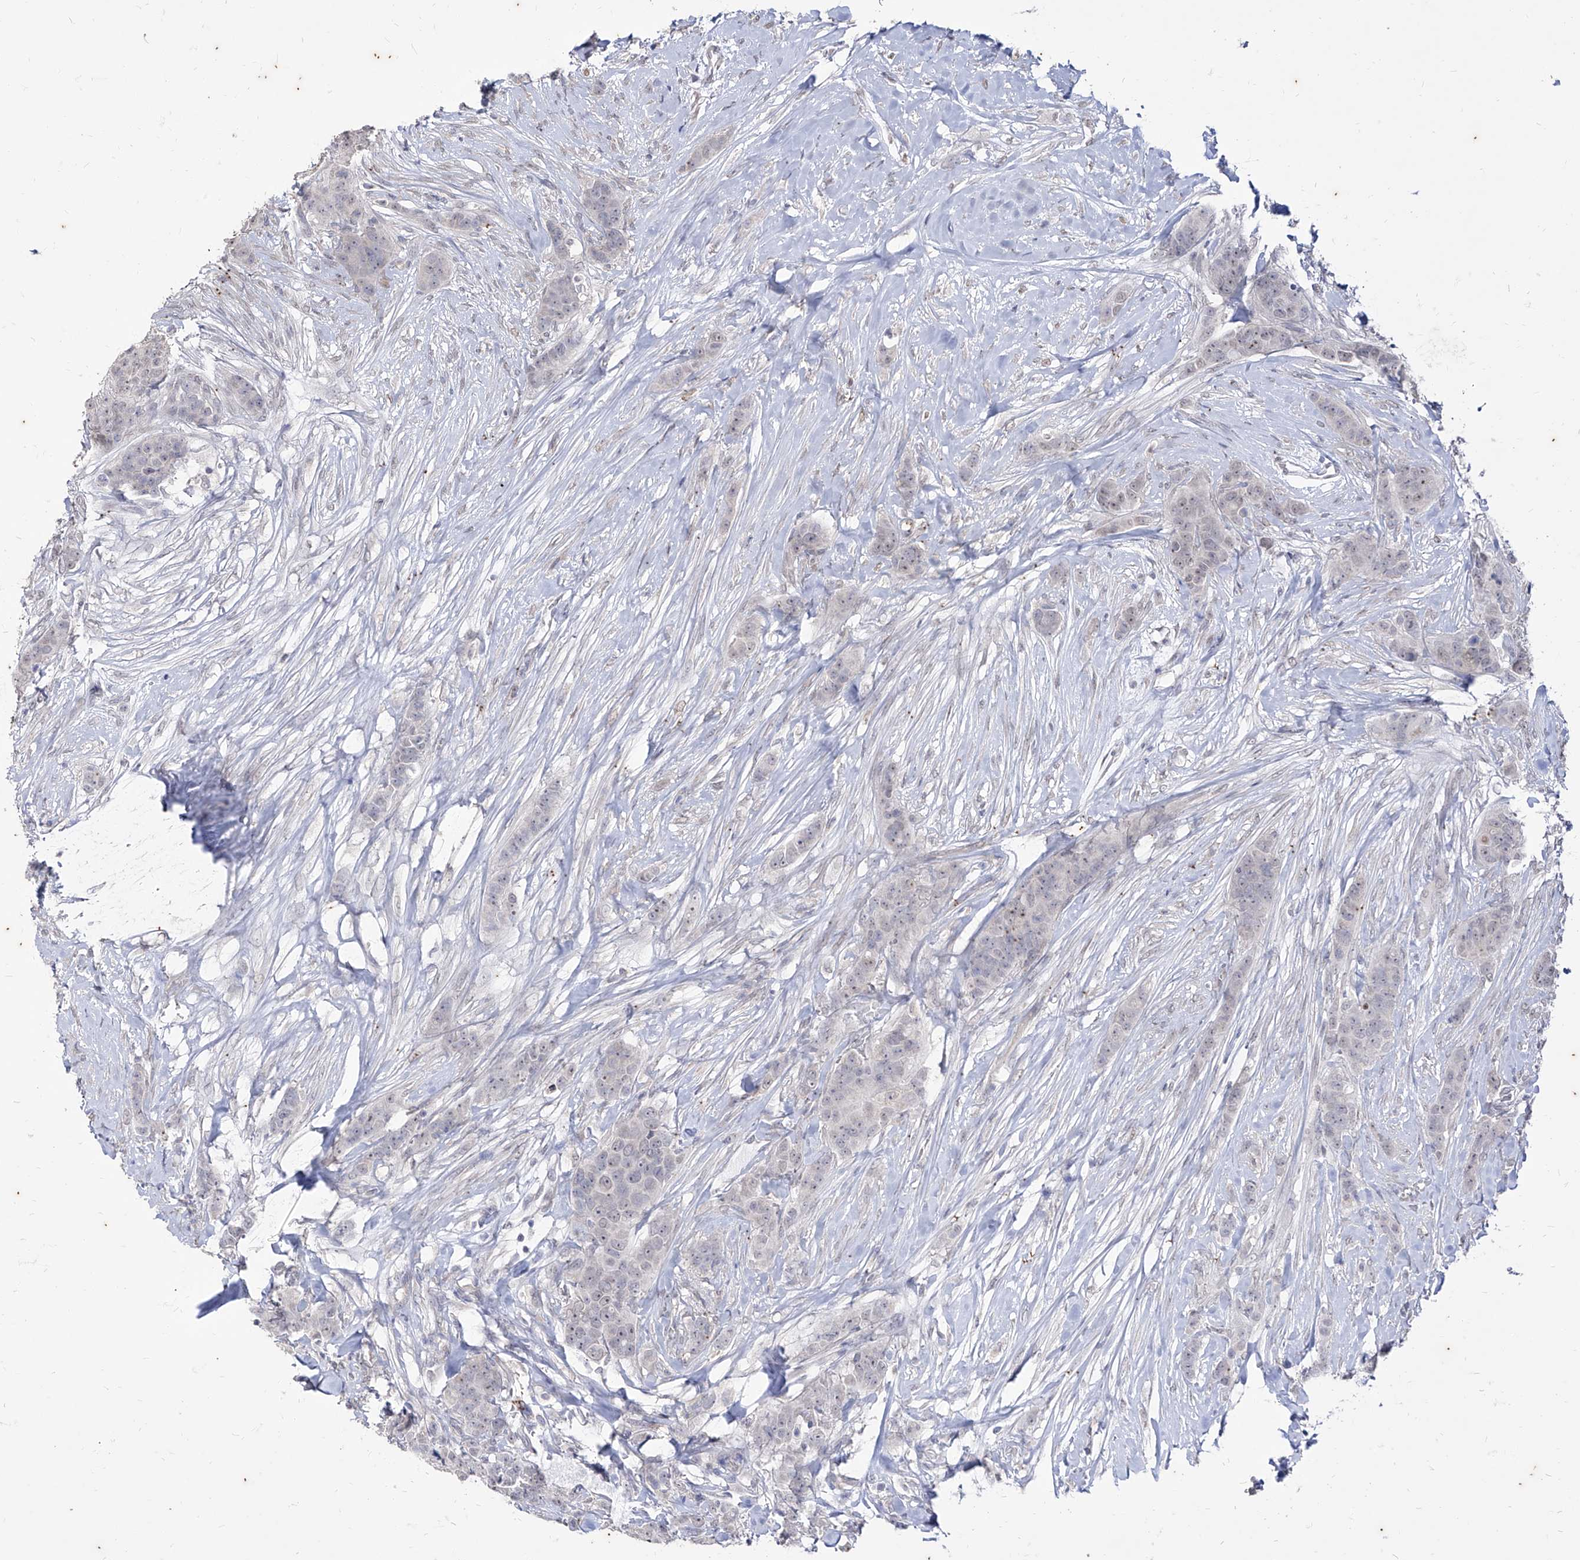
{"staining": {"intensity": "negative", "quantity": "none", "location": "none"}, "tissue": "breast cancer", "cell_type": "Tumor cells", "image_type": "cancer", "snomed": [{"axis": "morphology", "description": "Duct carcinoma"}, {"axis": "topography", "description": "Breast"}], "caption": "An IHC micrograph of breast infiltrating ductal carcinoma is shown. There is no staining in tumor cells of breast infiltrating ductal carcinoma.", "gene": "PHF20L1", "patient": {"sex": "female", "age": 40}}